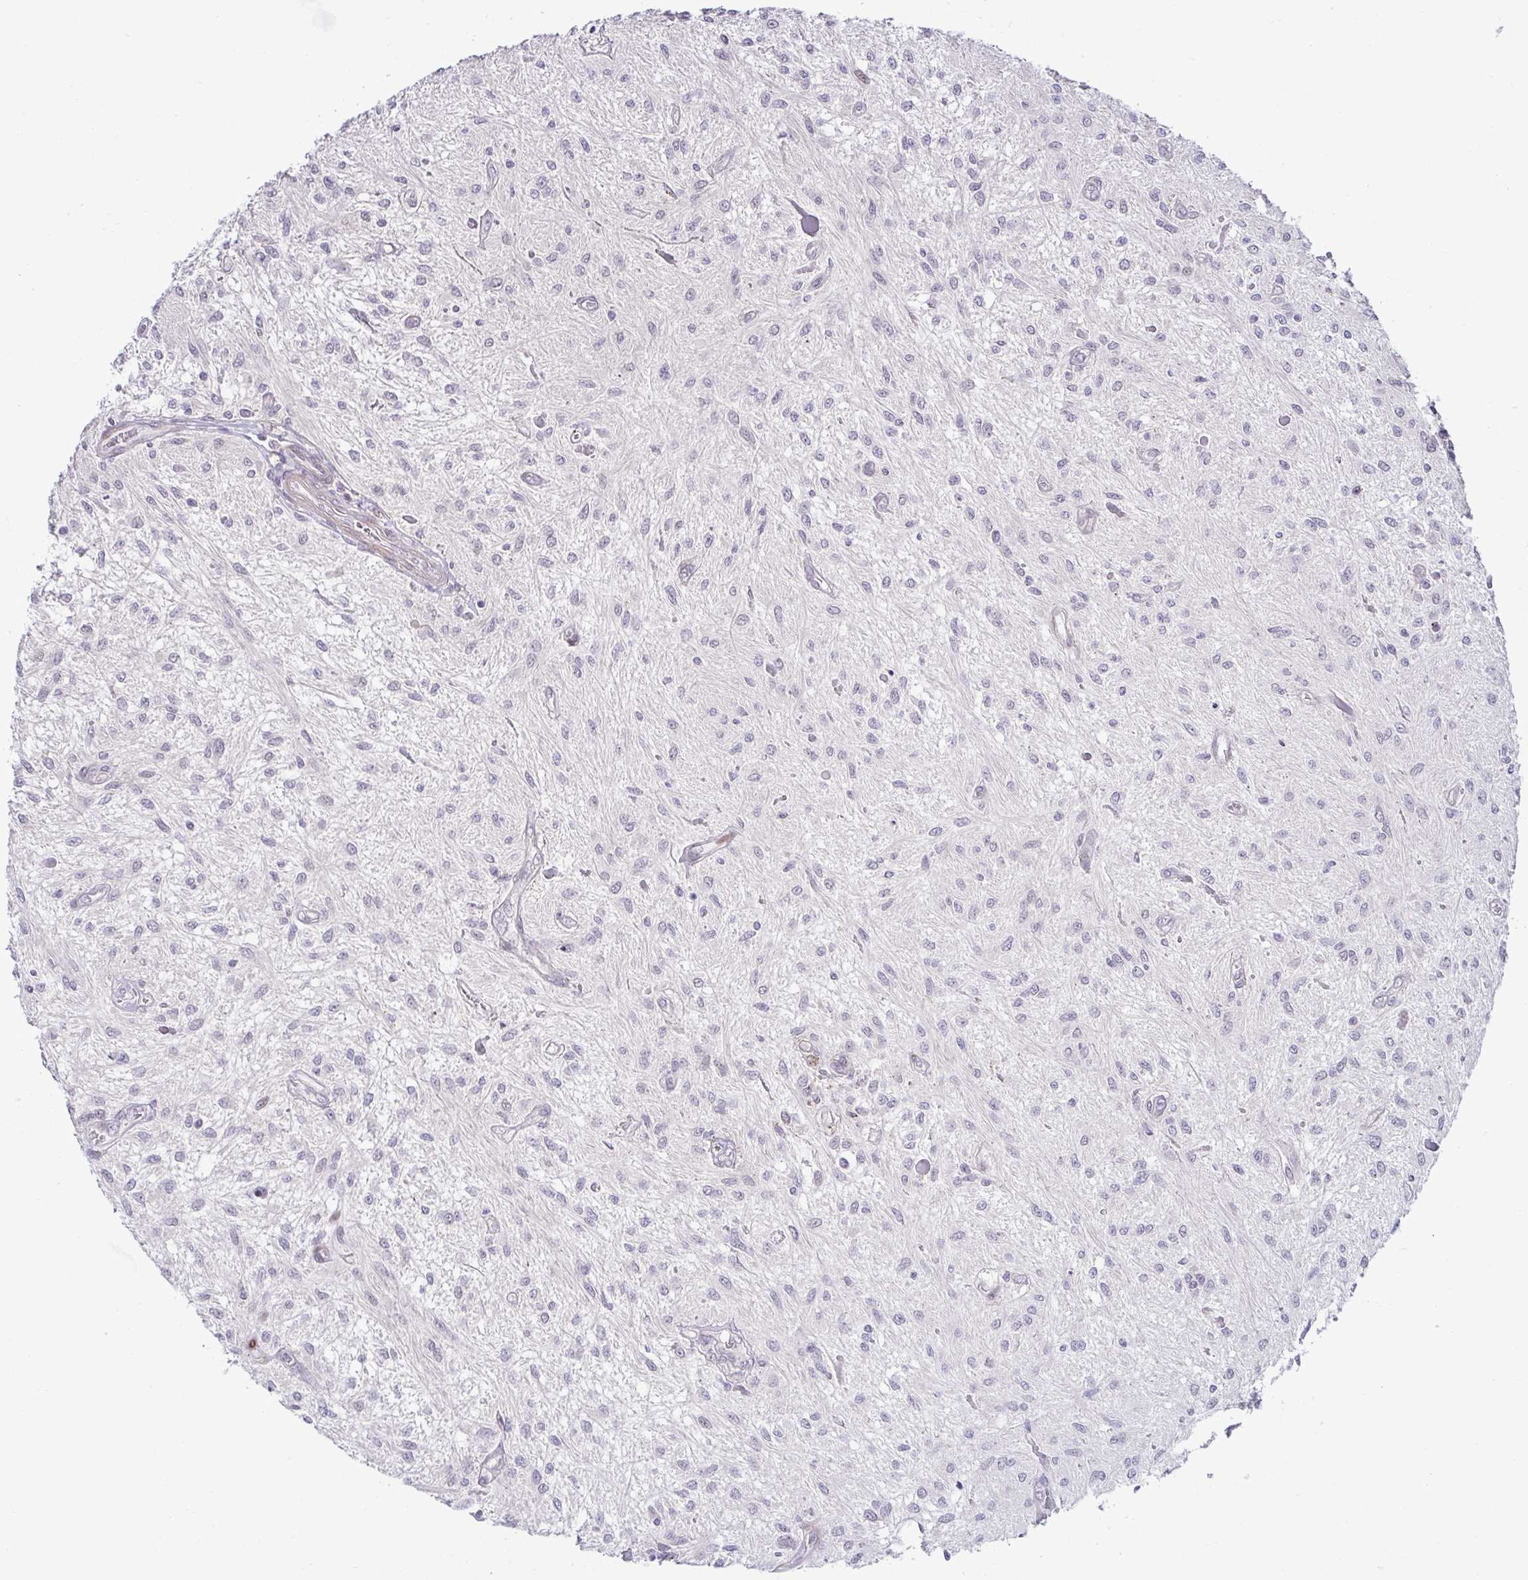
{"staining": {"intensity": "negative", "quantity": "none", "location": "none"}, "tissue": "glioma", "cell_type": "Tumor cells", "image_type": "cancer", "snomed": [{"axis": "morphology", "description": "Glioma, malignant, Low grade"}, {"axis": "topography", "description": "Cerebellum"}], "caption": "A histopathology image of human malignant glioma (low-grade) is negative for staining in tumor cells.", "gene": "DZIP1", "patient": {"sex": "female", "age": 14}}